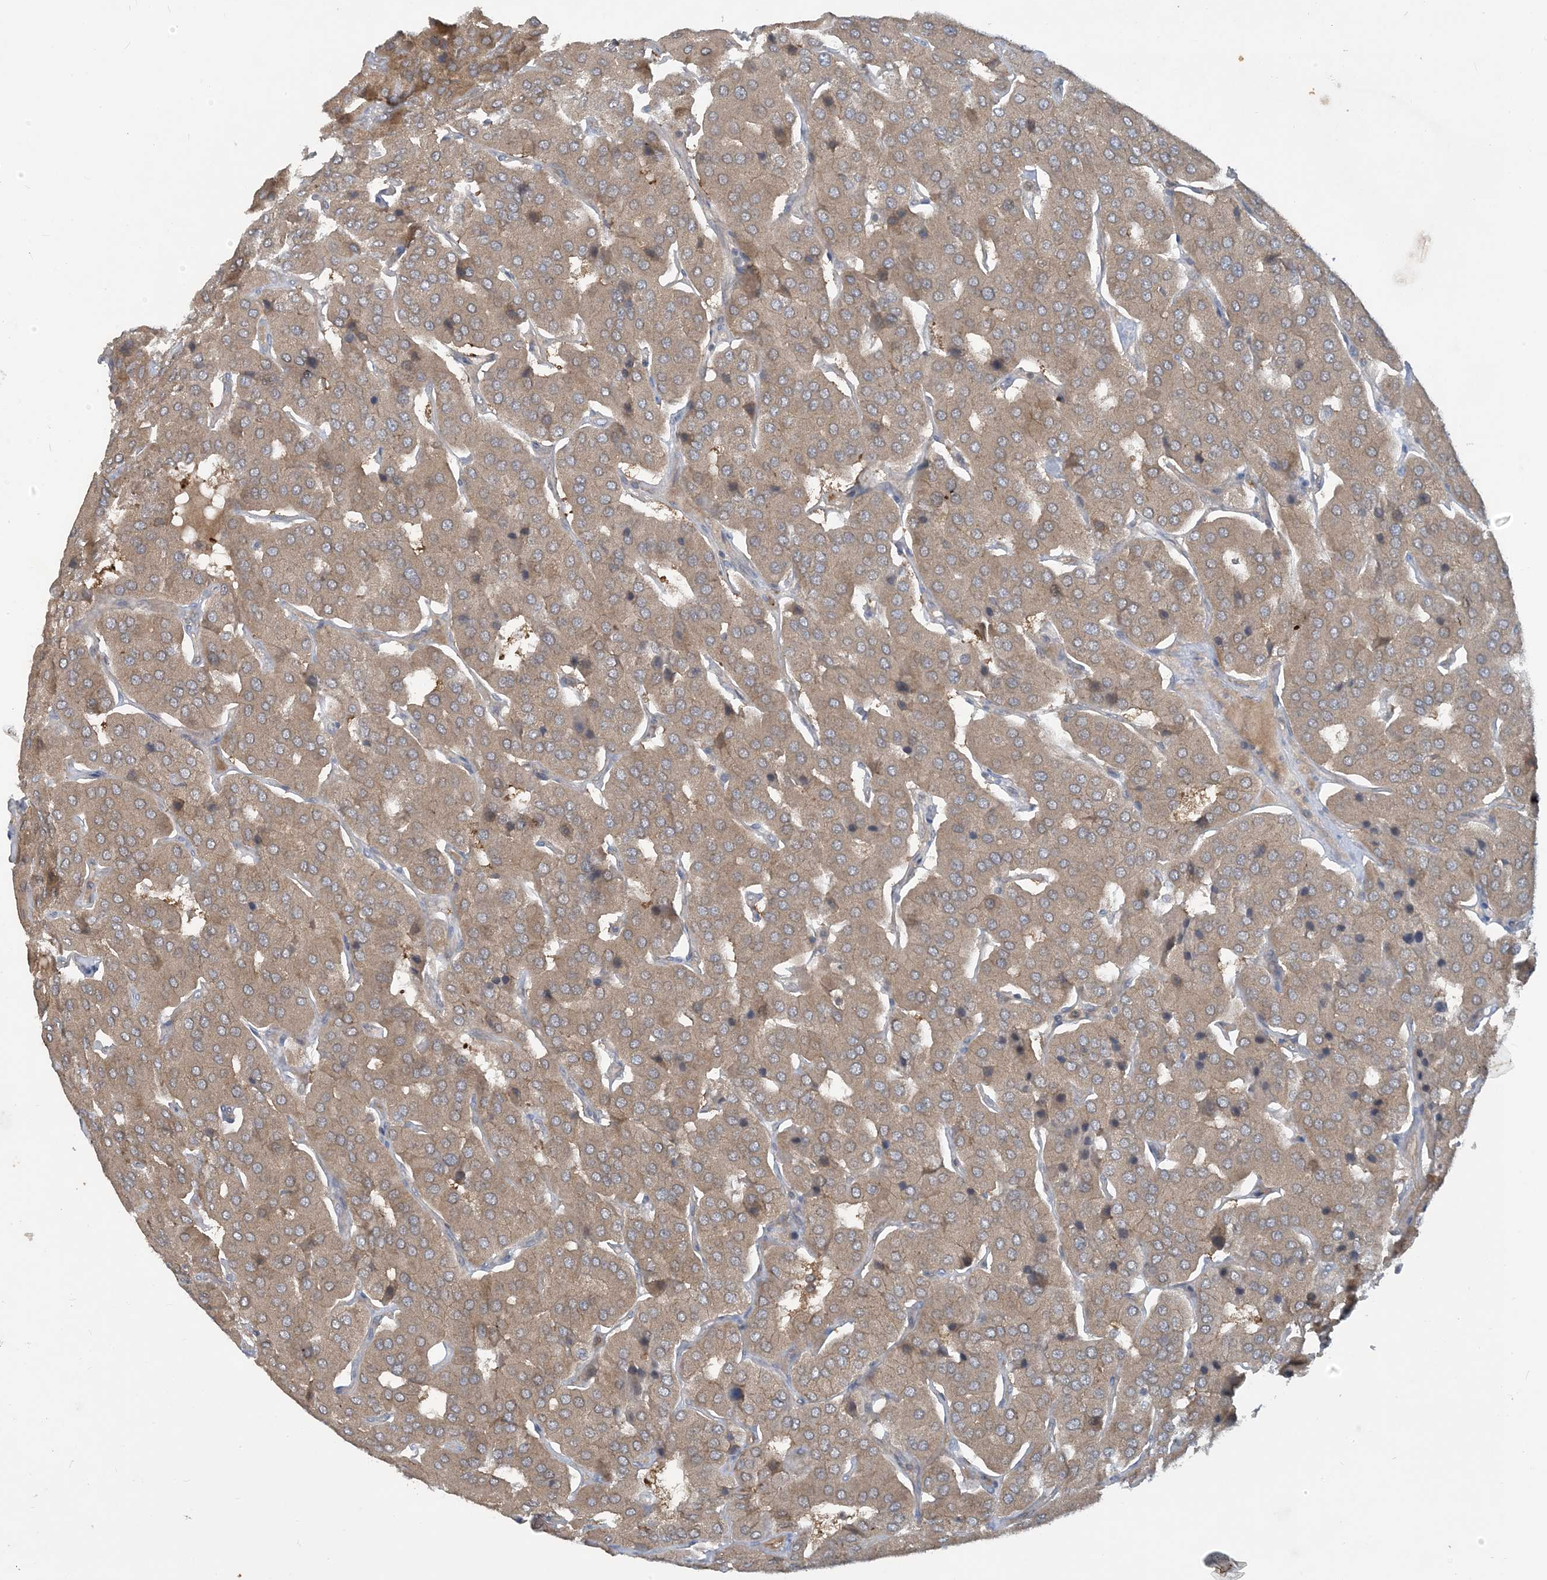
{"staining": {"intensity": "weak", "quantity": ">75%", "location": "cytoplasmic/membranous"}, "tissue": "parathyroid gland", "cell_type": "Glandular cells", "image_type": "normal", "snomed": [{"axis": "morphology", "description": "Normal tissue, NOS"}, {"axis": "morphology", "description": "Adenoma, NOS"}, {"axis": "topography", "description": "Parathyroid gland"}], "caption": "The photomicrograph shows staining of normal parathyroid gland, revealing weak cytoplasmic/membranous protein expression (brown color) within glandular cells.", "gene": "CDS1", "patient": {"sex": "female", "age": 86}}